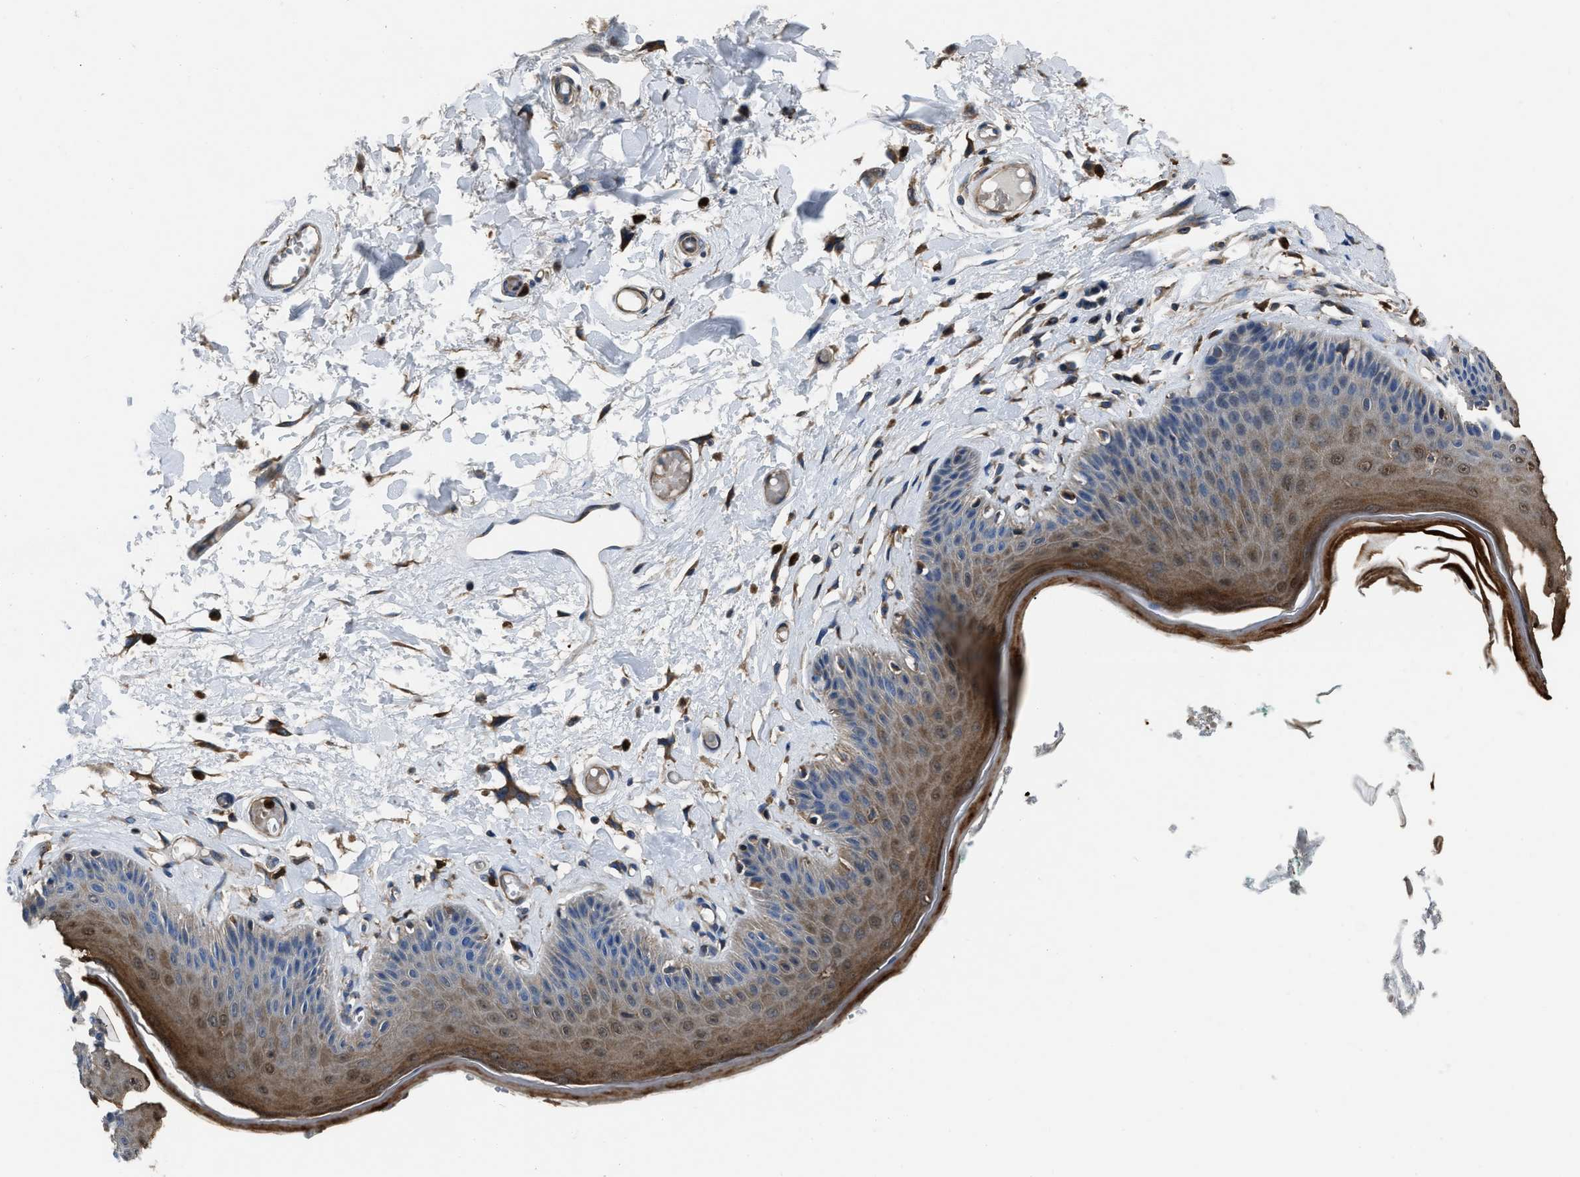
{"staining": {"intensity": "moderate", "quantity": "25%-75%", "location": "cytoplasmic/membranous"}, "tissue": "skin", "cell_type": "Epidermal cells", "image_type": "normal", "snomed": [{"axis": "morphology", "description": "Normal tissue, NOS"}, {"axis": "topography", "description": "Vulva"}], "caption": "Protein analysis of benign skin exhibits moderate cytoplasmic/membranous expression in approximately 25%-75% of epidermal cells.", "gene": "ANGPT1", "patient": {"sex": "female", "age": 73}}